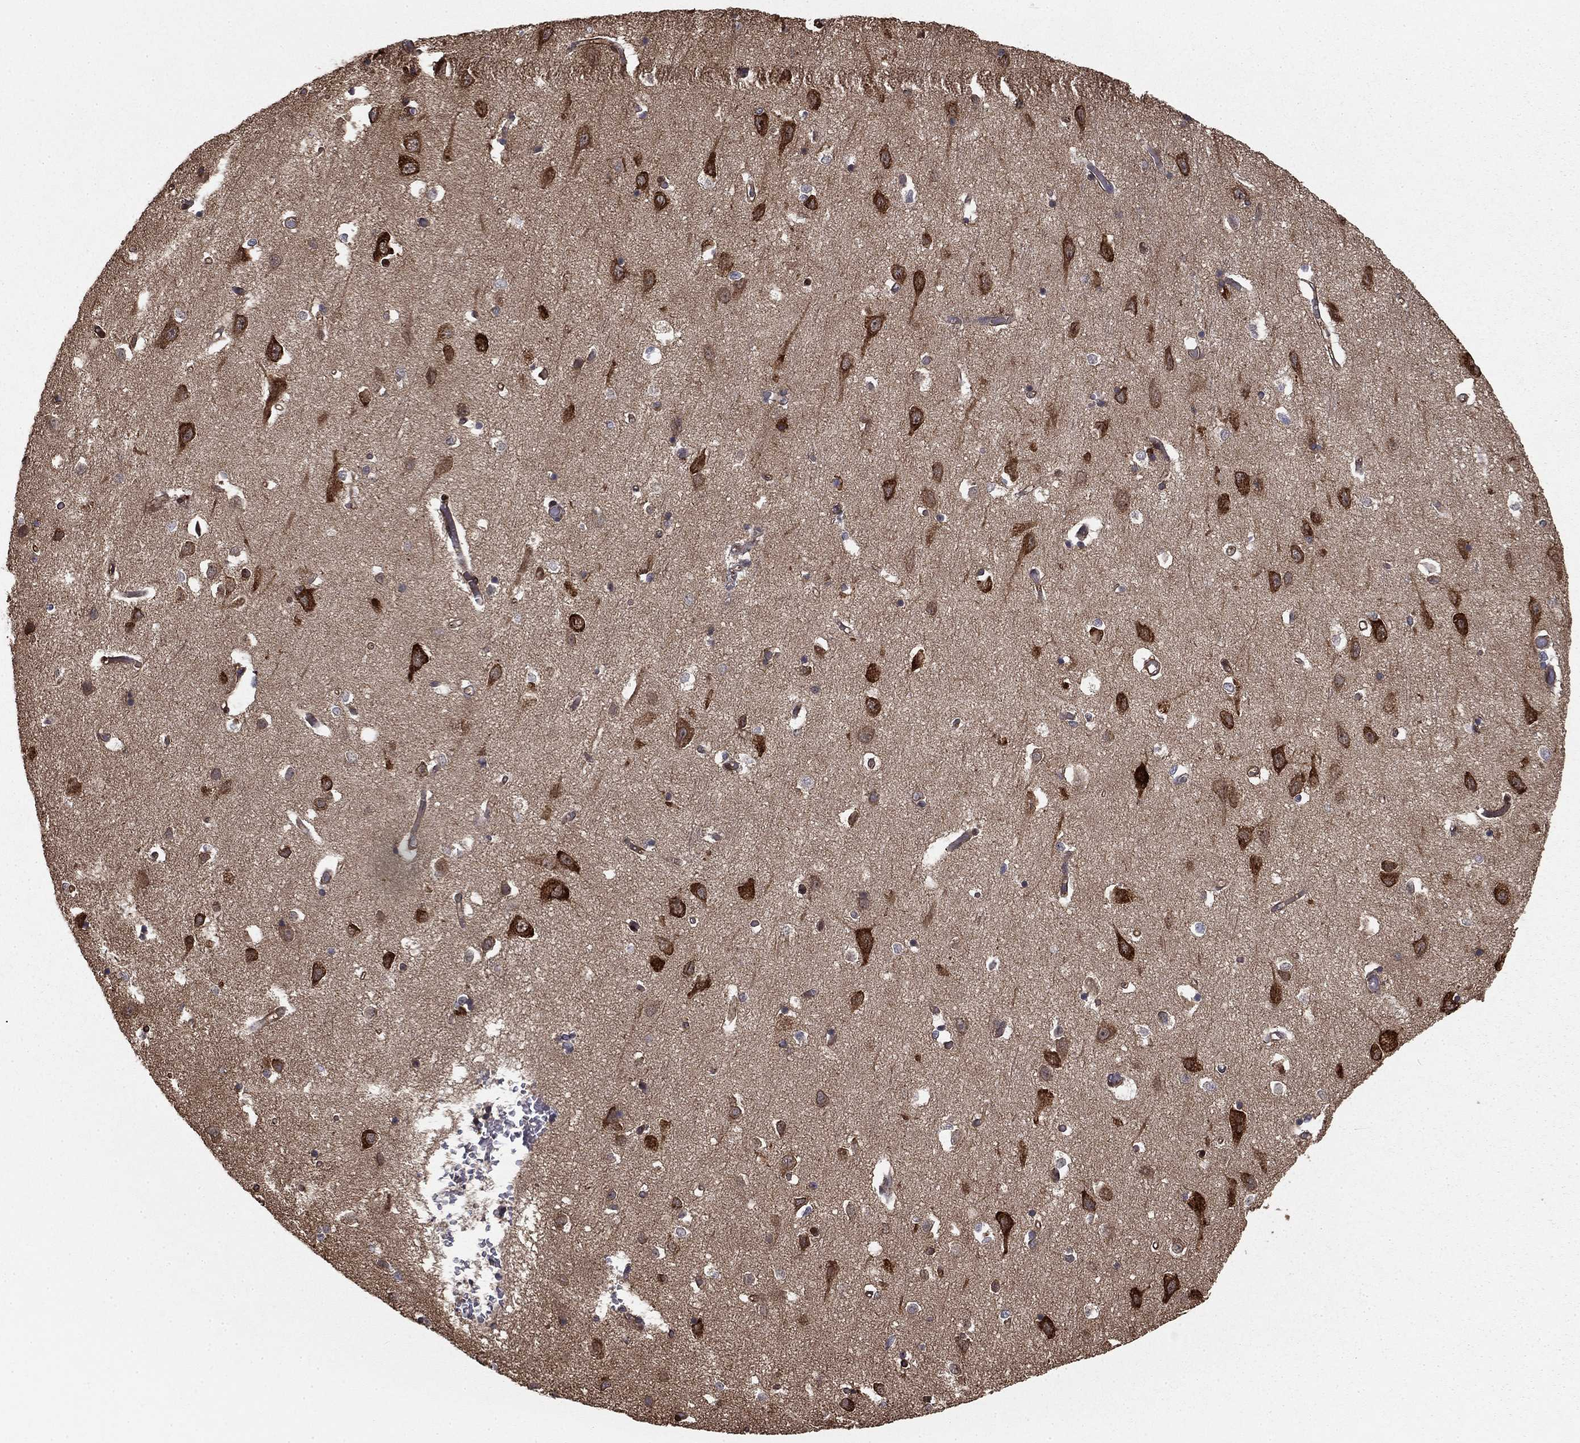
{"staining": {"intensity": "negative", "quantity": "none", "location": "none"}, "tissue": "cerebral cortex", "cell_type": "Endothelial cells", "image_type": "normal", "snomed": [{"axis": "morphology", "description": "Normal tissue, NOS"}, {"axis": "topography", "description": "Cerebral cortex"}], "caption": "Immunohistochemistry of normal cerebral cortex exhibits no positivity in endothelial cells. (DAB immunohistochemistry (IHC) with hematoxylin counter stain).", "gene": "HABP4", "patient": {"sex": "male", "age": 70}}